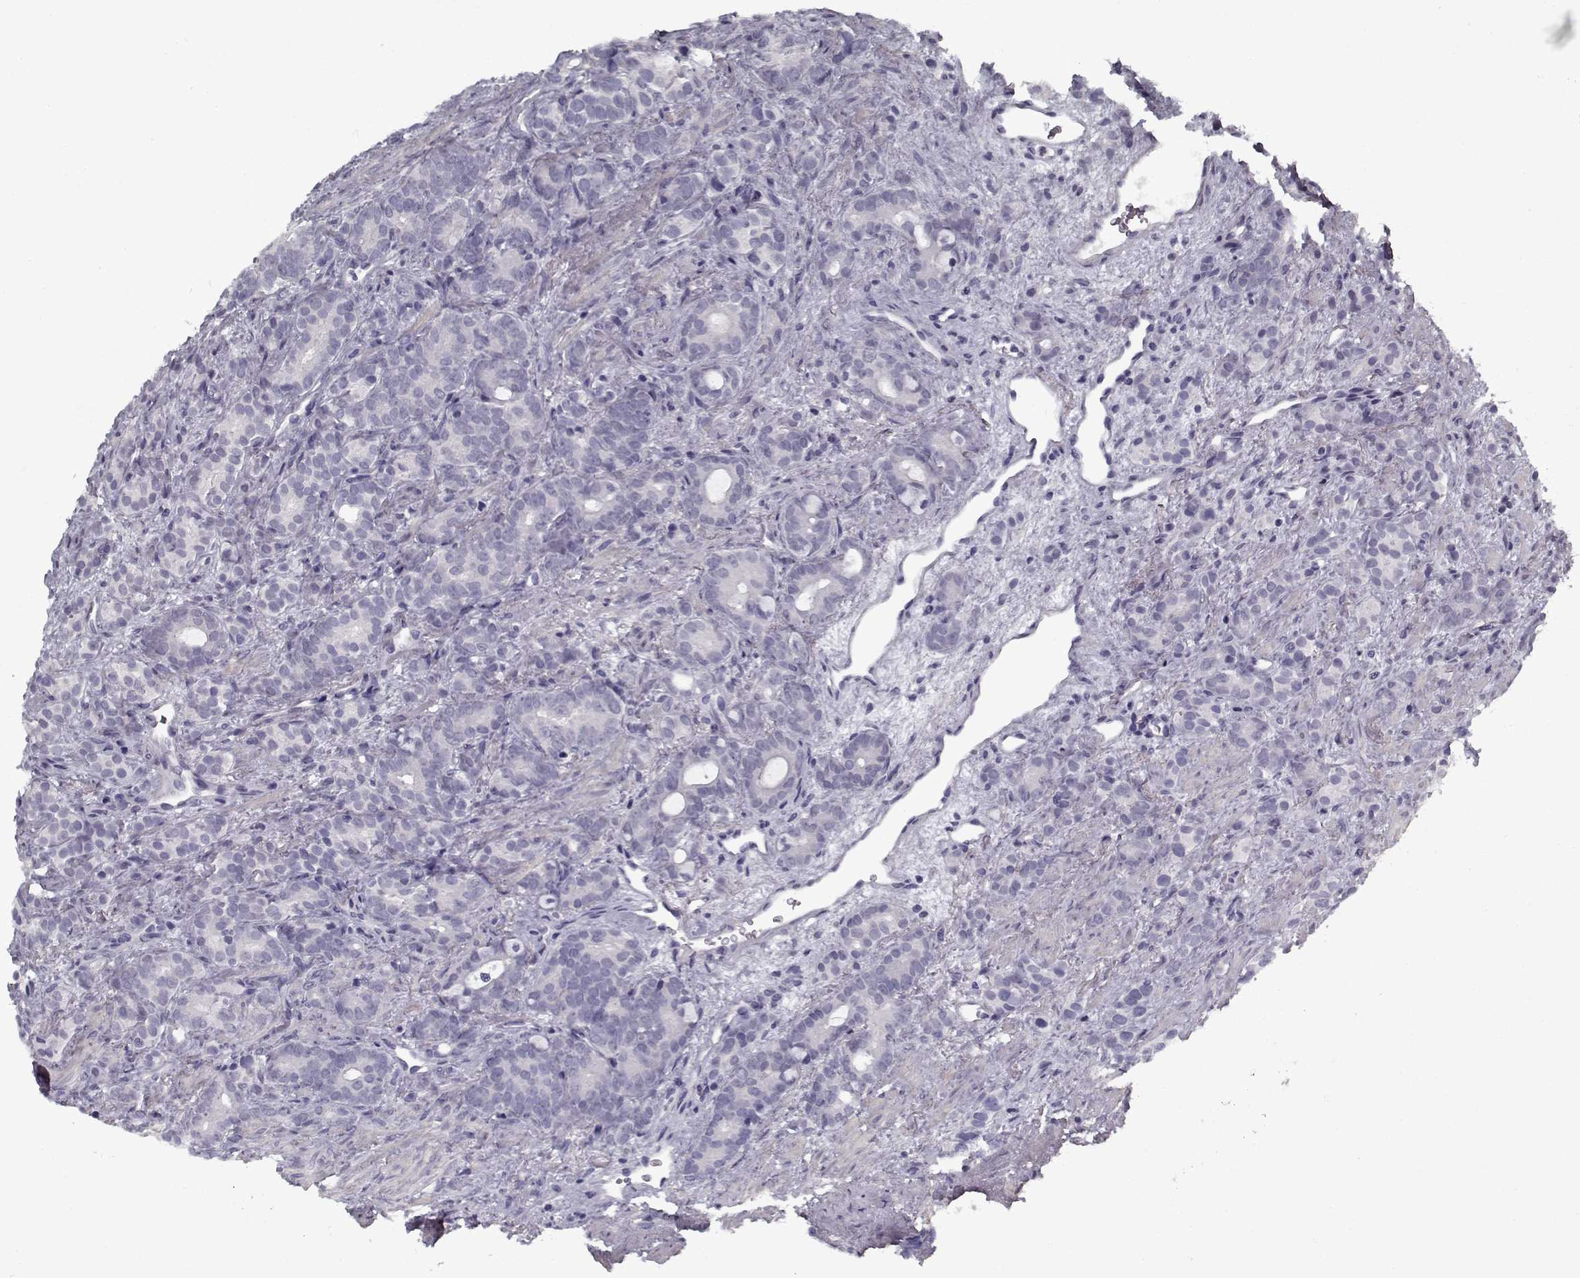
{"staining": {"intensity": "negative", "quantity": "none", "location": "none"}, "tissue": "prostate cancer", "cell_type": "Tumor cells", "image_type": "cancer", "snomed": [{"axis": "morphology", "description": "Adenocarcinoma, High grade"}, {"axis": "topography", "description": "Prostate"}], "caption": "Image shows no protein expression in tumor cells of prostate cancer tissue. The staining was performed using DAB (3,3'-diaminobenzidine) to visualize the protein expression in brown, while the nuclei were stained in blue with hematoxylin (Magnification: 20x).", "gene": "RNF32", "patient": {"sex": "male", "age": 84}}